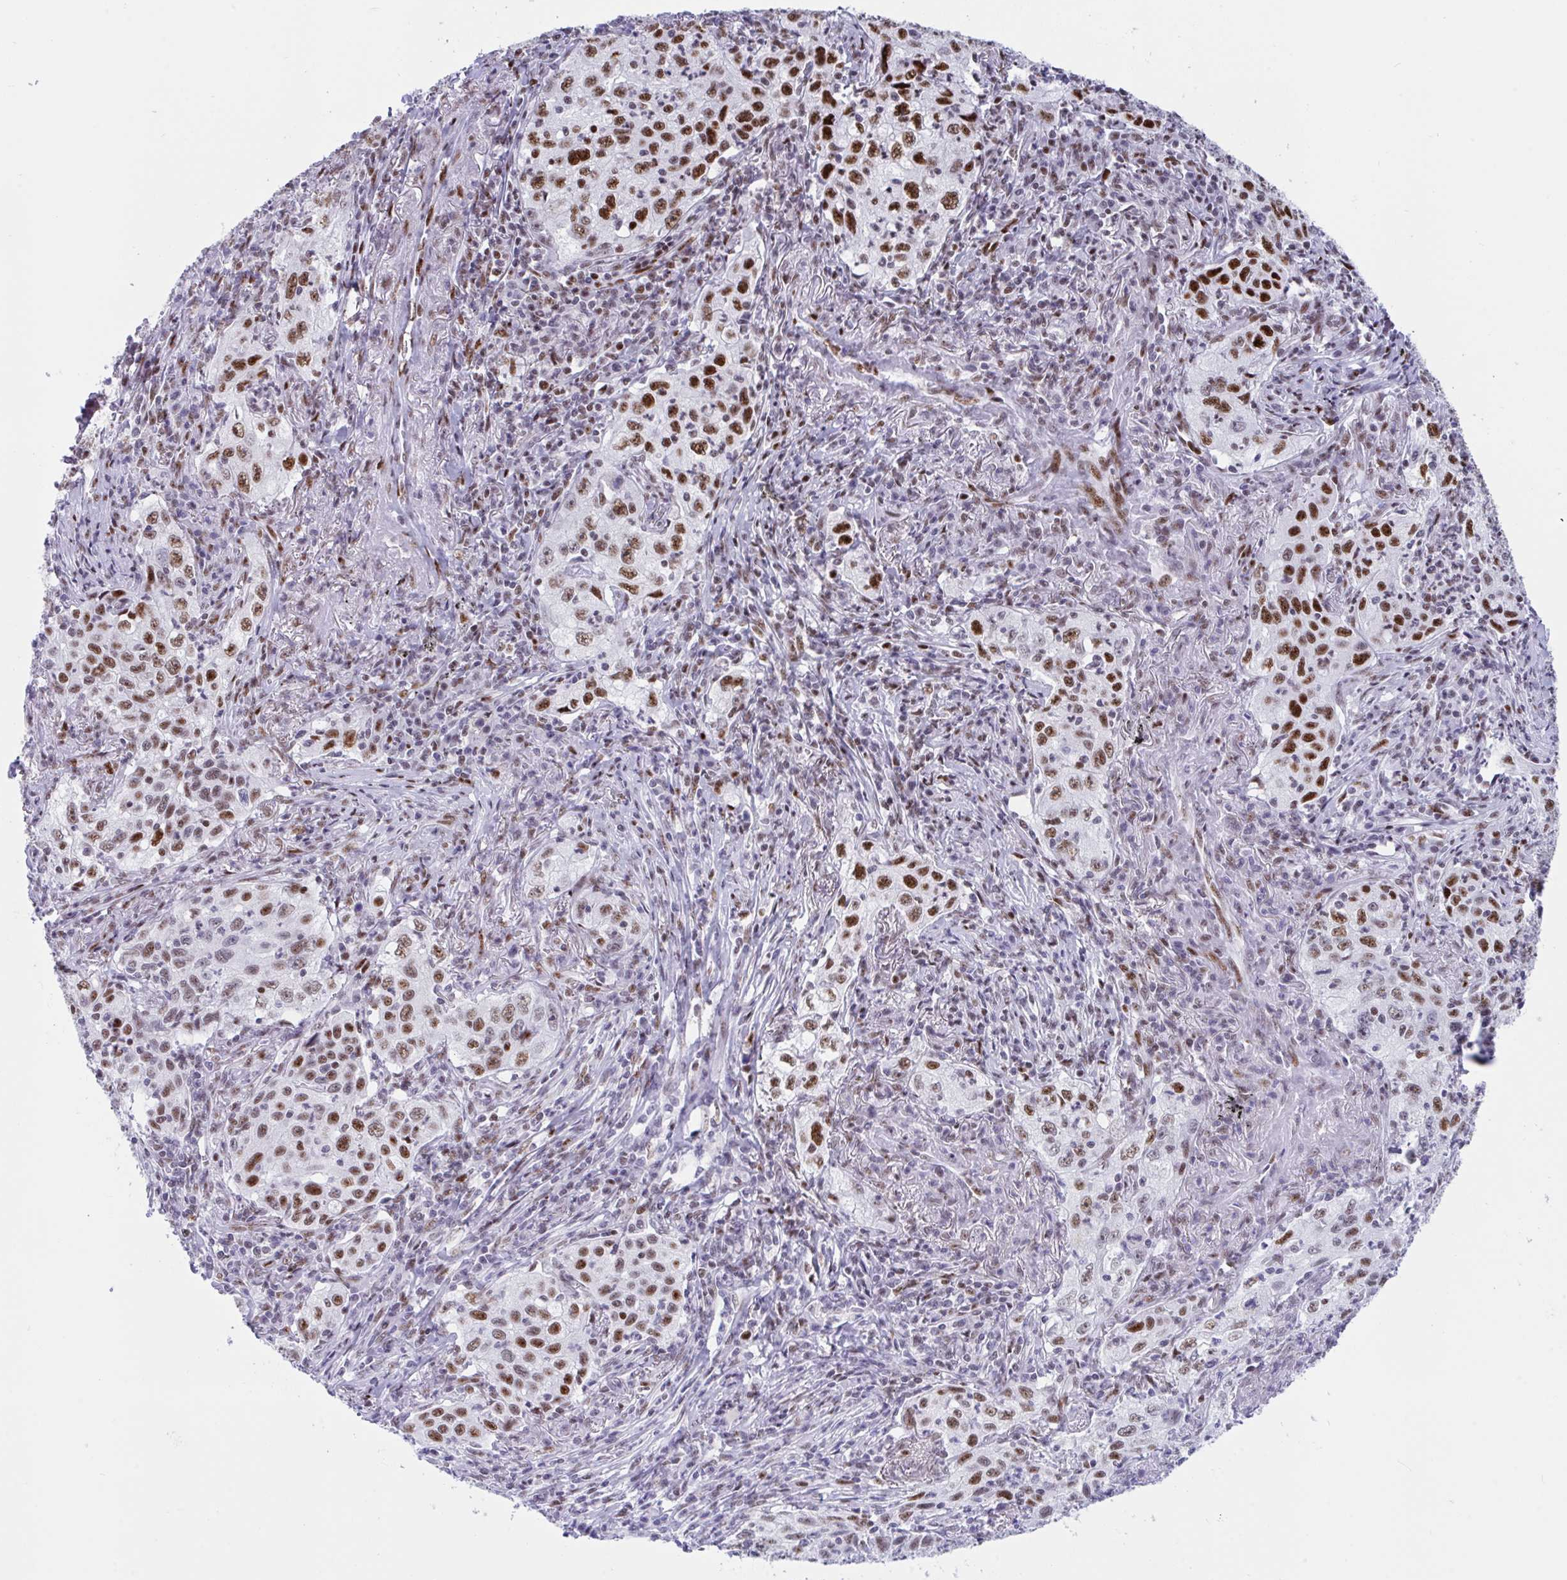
{"staining": {"intensity": "strong", "quantity": "25%-75%", "location": "nuclear"}, "tissue": "lung cancer", "cell_type": "Tumor cells", "image_type": "cancer", "snomed": [{"axis": "morphology", "description": "Squamous cell carcinoma, NOS"}, {"axis": "topography", "description": "Lung"}], "caption": "Protein staining by immunohistochemistry exhibits strong nuclear staining in approximately 25%-75% of tumor cells in lung squamous cell carcinoma.", "gene": "IKZF2", "patient": {"sex": "male", "age": 71}}